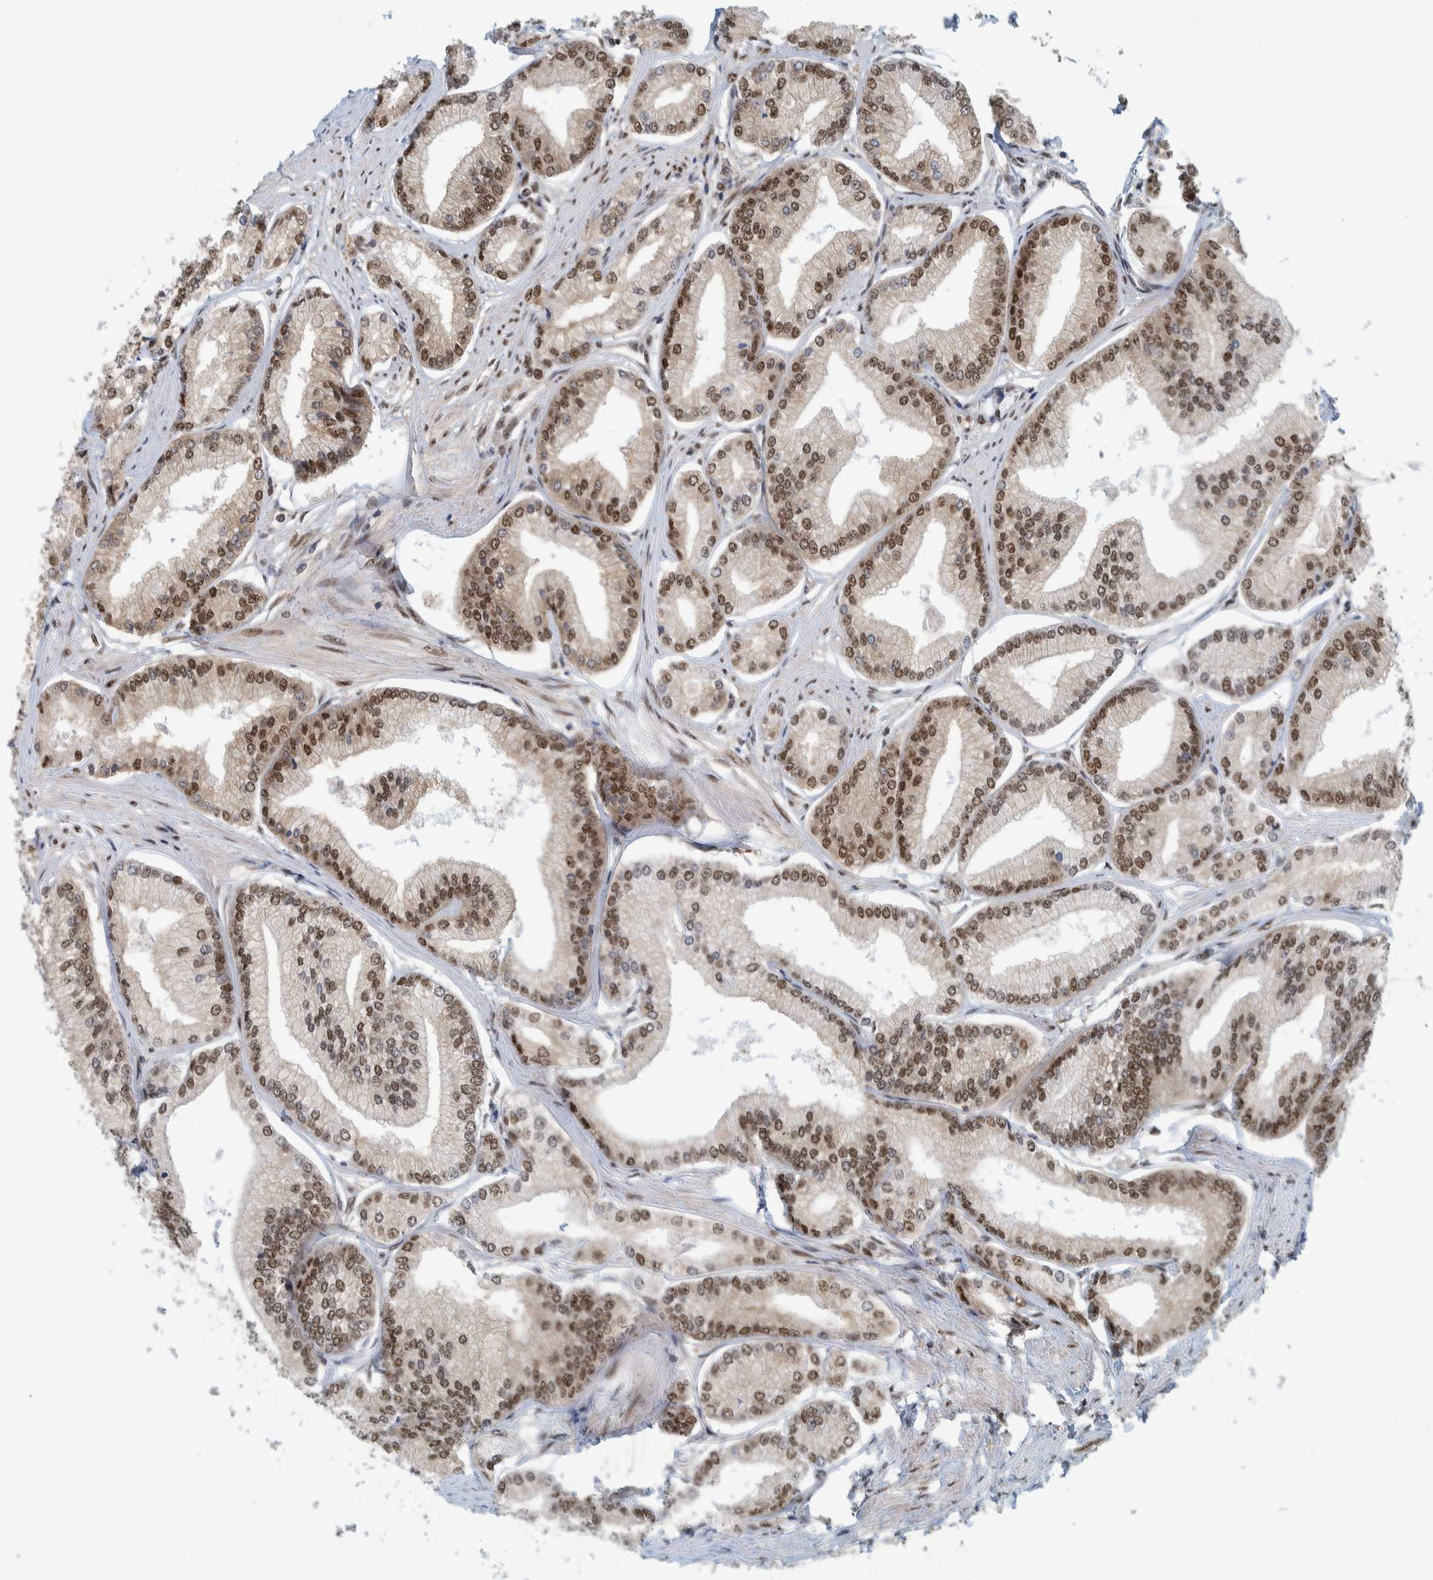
{"staining": {"intensity": "moderate", "quantity": ">75%", "location": "nuclear"}, "tissue": "prostate cancer", "cell_type": "Tumor cells", "image_type": "cancer", "snomed": [{"axis": "morphology", "description": "Adenocarcinoma, Low grade"}, {"axis": "topography", "description": "Prostate"}], "caption": "There is medium levels of moderate nuclear positivity in tumor cells of prostate cancer, as demonstrated by immunohistochemical staining (brown color).", "gene": "COPS3", "patient": {"sex": "male", "age": 52}}